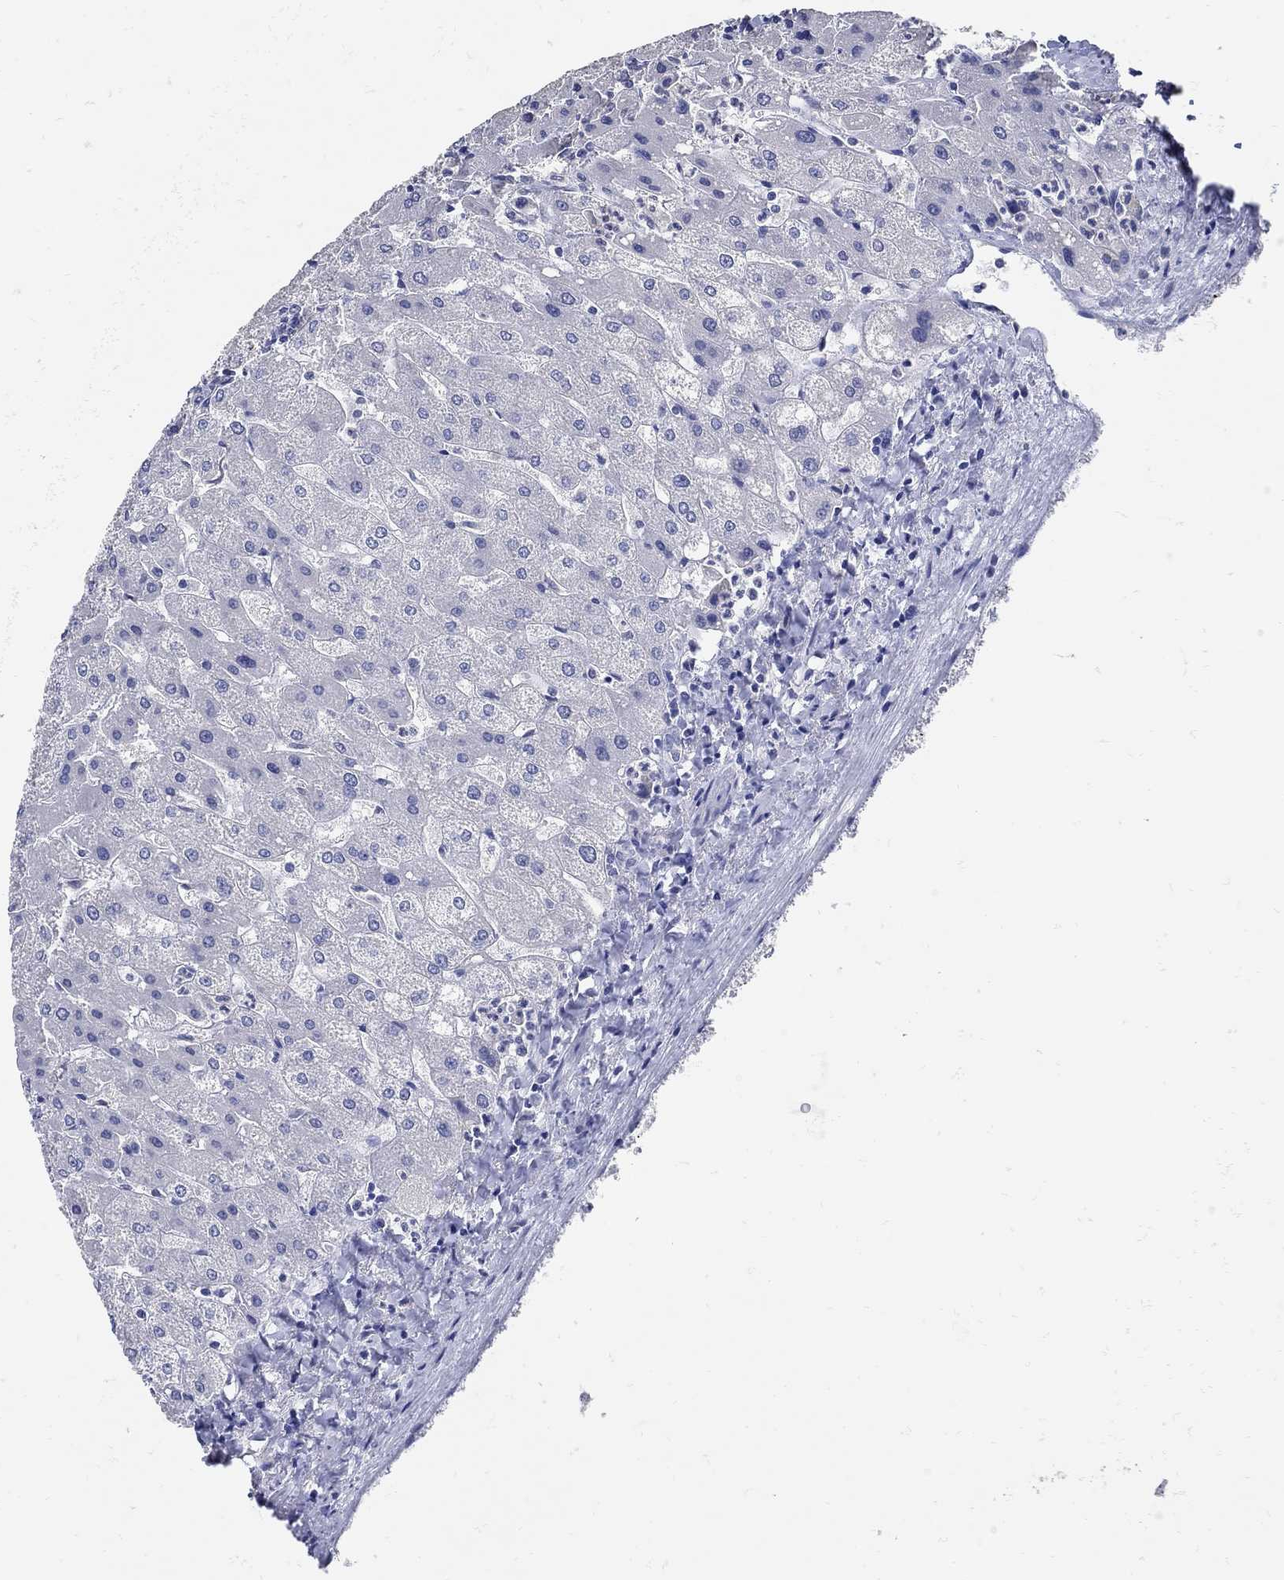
{"staining": {"intensity": "negative", "quantity": "none", "location": "none"}, "tissue": "liver", "cell_type": "Cholangiocytes", "image_type": "normal", "snomed": [{"axis": "morphology", "description": "Normal tissue, NOS"}, {"axis": "topography", "description": "Liver"}], "caption": "This is a image of immunohistochemistry (IHC) staining of benign liver, which shows no staining in cholangiocytes.", "gene": "KCNN3", "patient": {"sex": "male", "age": 67}}